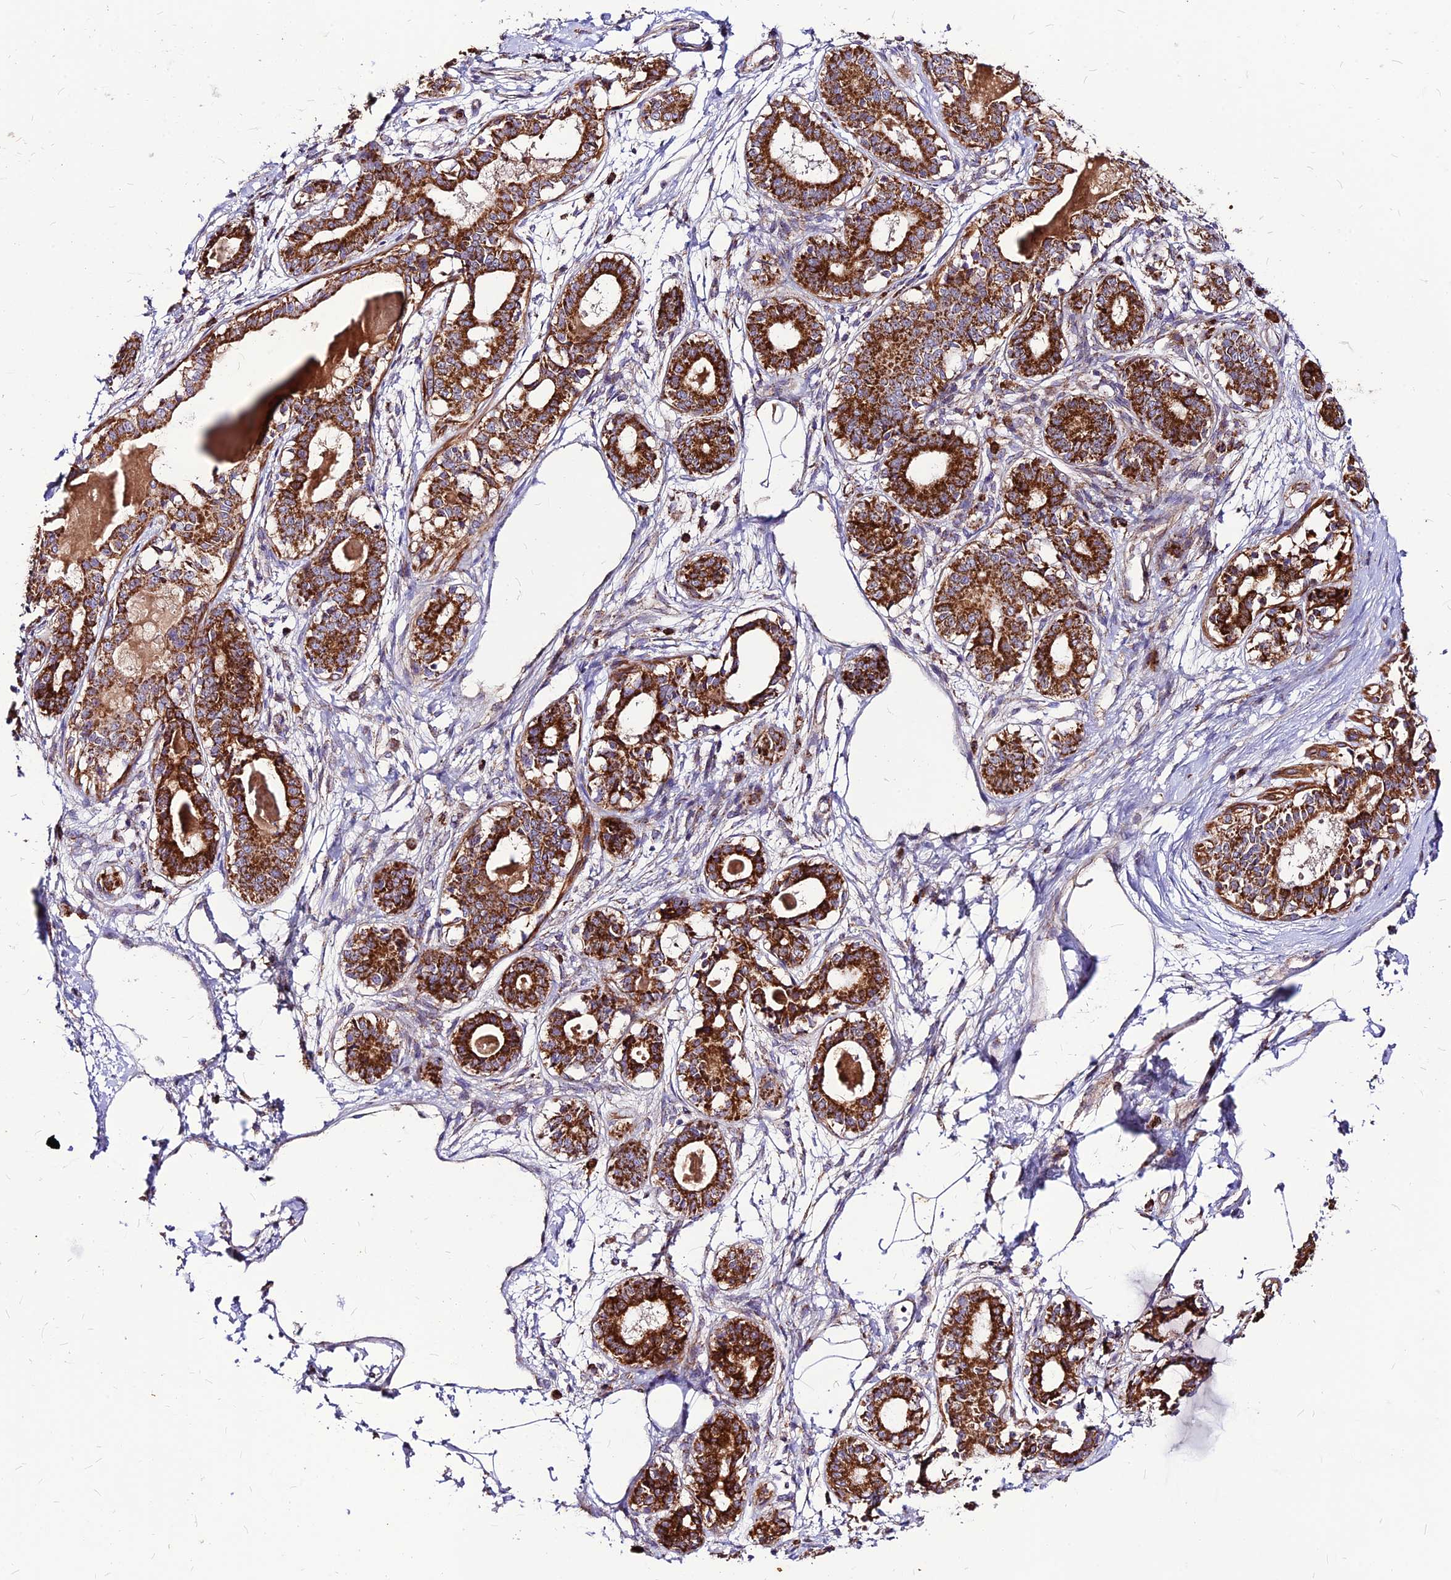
{"staining": {"intensity": "moderate", "quantity": ">75%", "location": "cytoplasmic/membranous"}, "tissue": "breast", "cell_type": "Adipocytes", "image_type": "normal", "snomed": [{"axis": "morphology", "description": "Normal tissue, NOS"}, {"axis": "topography", "description": "Breast"}], "caption": "This histopathology image reveals immunohistochemistry (IHC) staining of normal human breast, with medium moderate cytoplasmic/membranous positivity in about >75% of adipocytes.", "gene": "ECI1", "patient": {"sex": "female", "age": 45}}